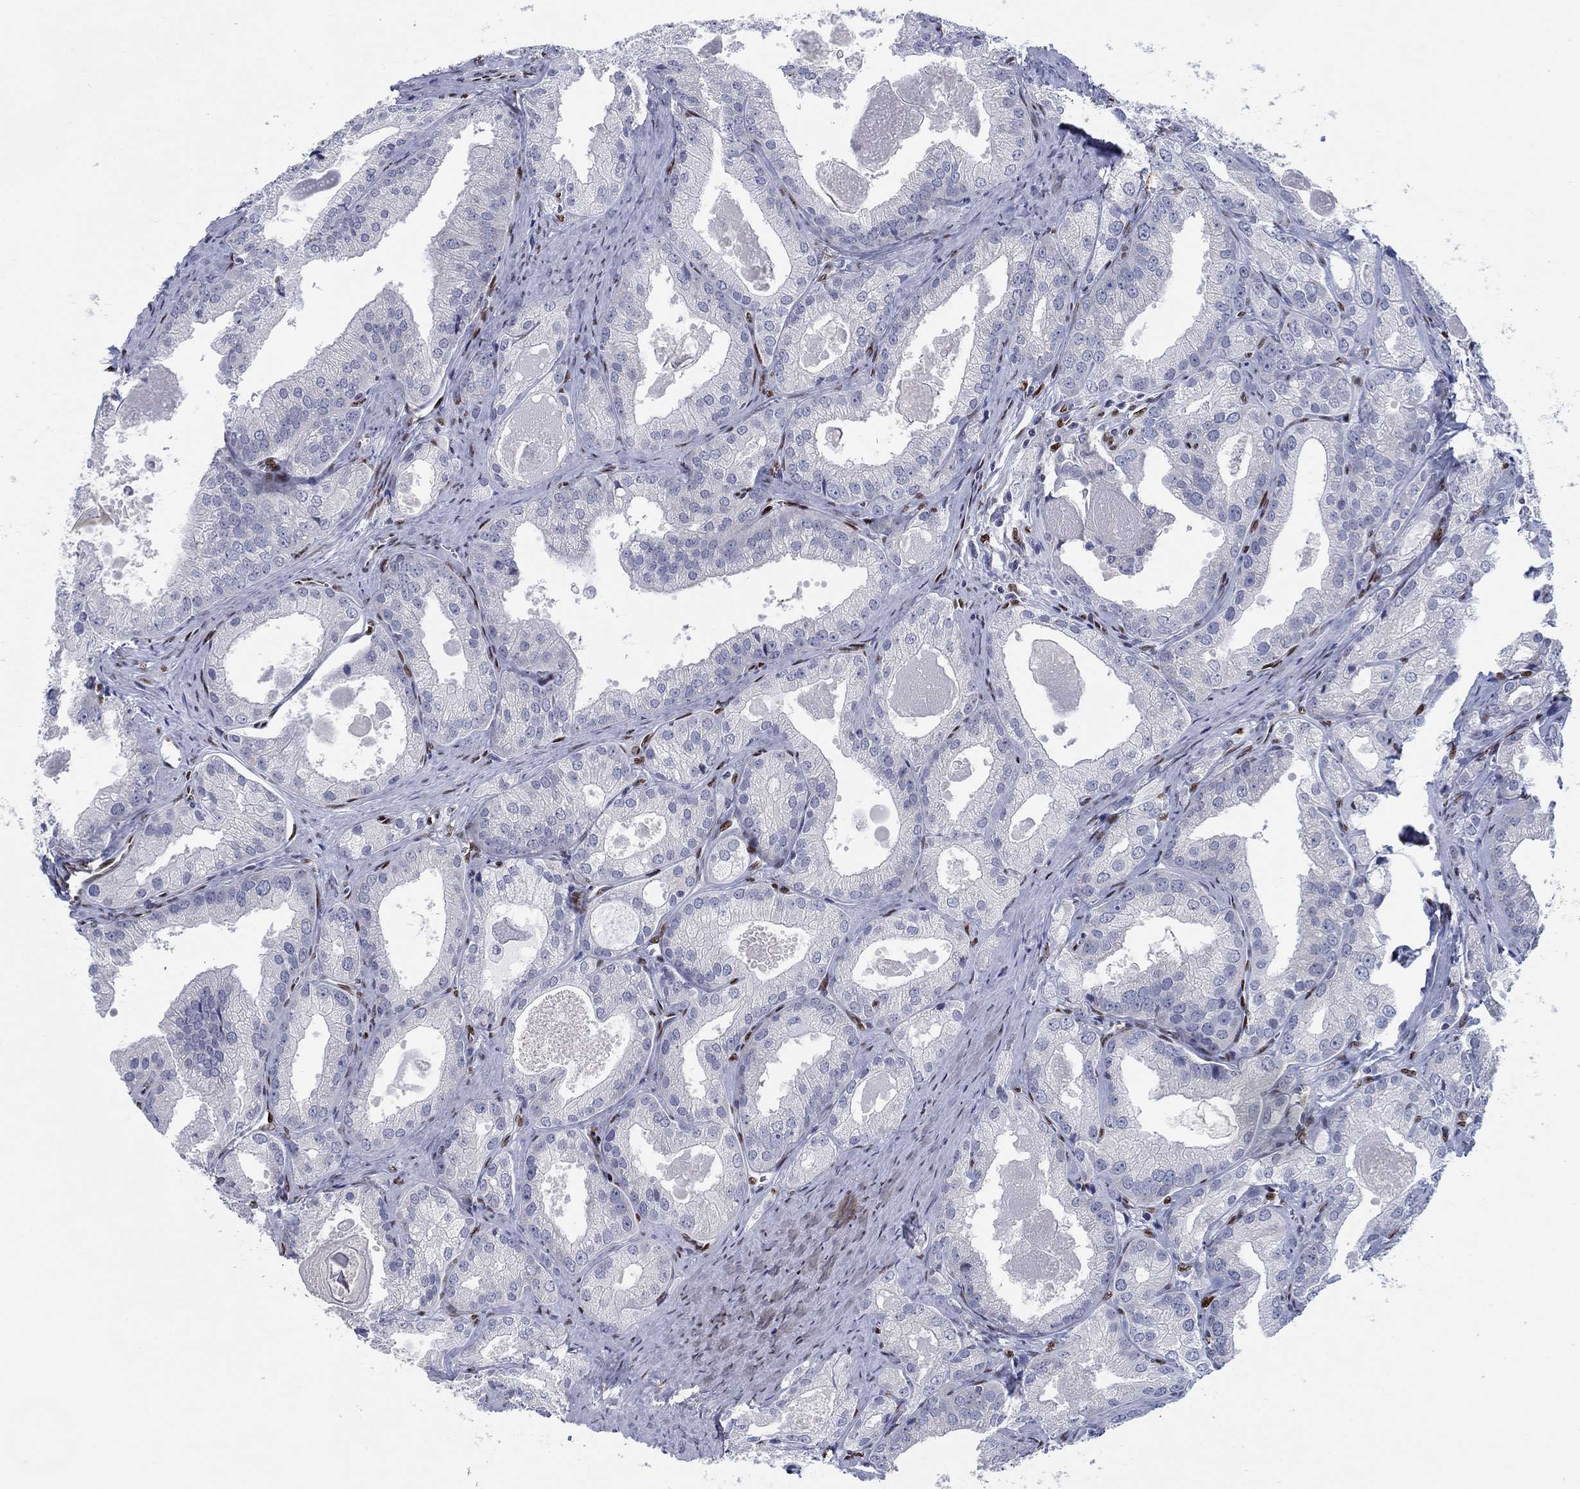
{"staining": {"intensity": "negative", "quantity": "none", "location": "none"}, "tissue": "prostate cancer", "cell_type": "Tumor cells", "image_type": "cancer", "snomed": [{"axis": "morphology", "description": "Adenocarcinoma, NOS"}, {"axis": "morphology", "description": "Adenocarcinoma, High grade"}, {"axis": "topography", "description": "Prostate"}], "caption": "Immunohistochemical staining of human prostate adenocarcinoma demonstrates no significant positivity in tumor cells.", "gene": "ZEB1", "patient": {"sex": "male", "age": 70}}